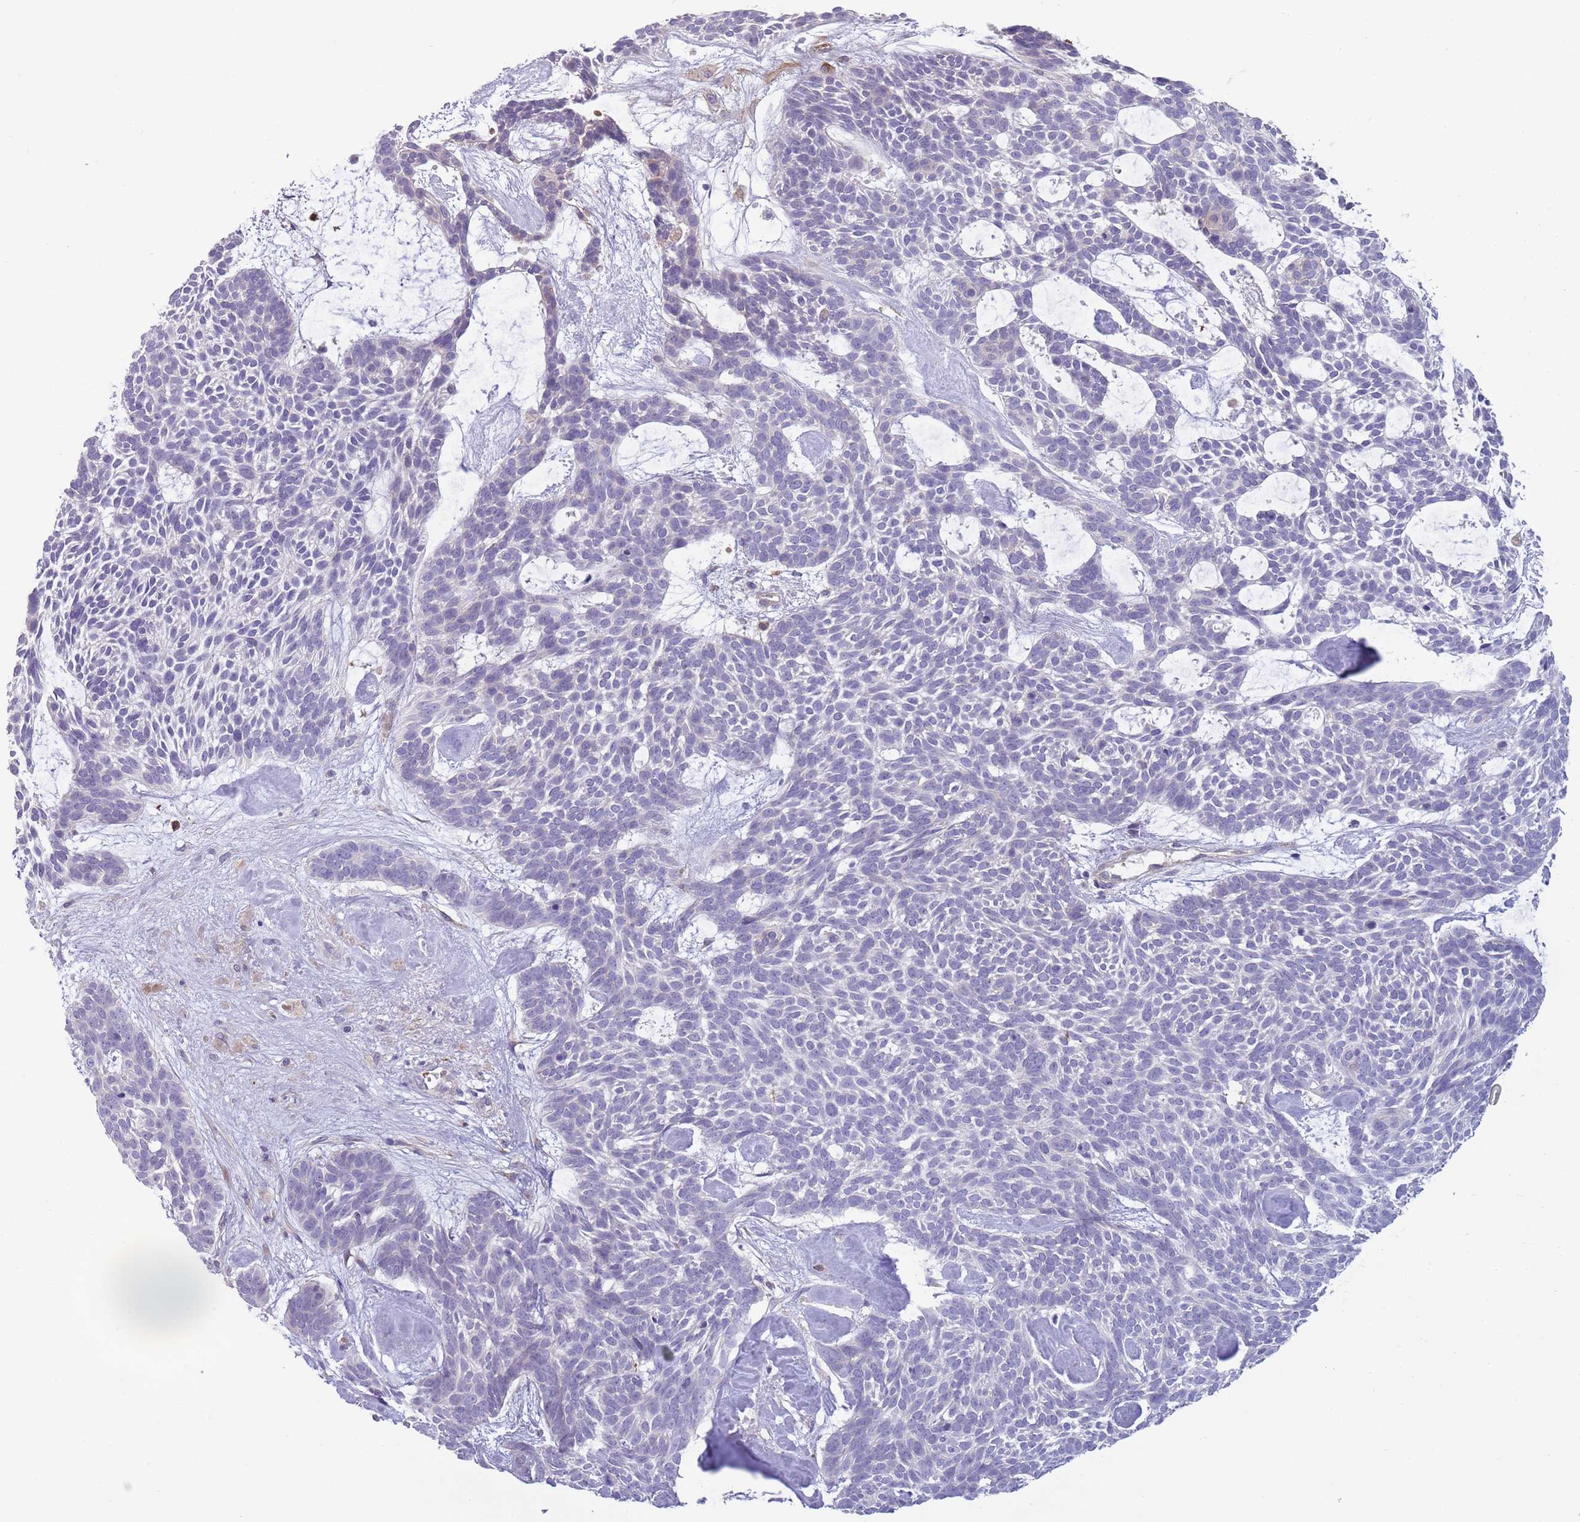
{"staining": {"intensity": "negative", "quantity": "none", "location": "none"}, "tissue": "skin cancer", "cell_type": "Tumor cells", "image_type": "cancer", "snomed": [{"axis": "morphology", "description": "Basal cell carcinoma"}, {"axis": "topography", "description": "Skin"}], "caption": "Skin cancer (basal cell carcinoma) stained for a protein using IHC reveals no positivity tumor cells.", "gene": "TINAGL1", "patient": {"sex": "male", "age": 61}}